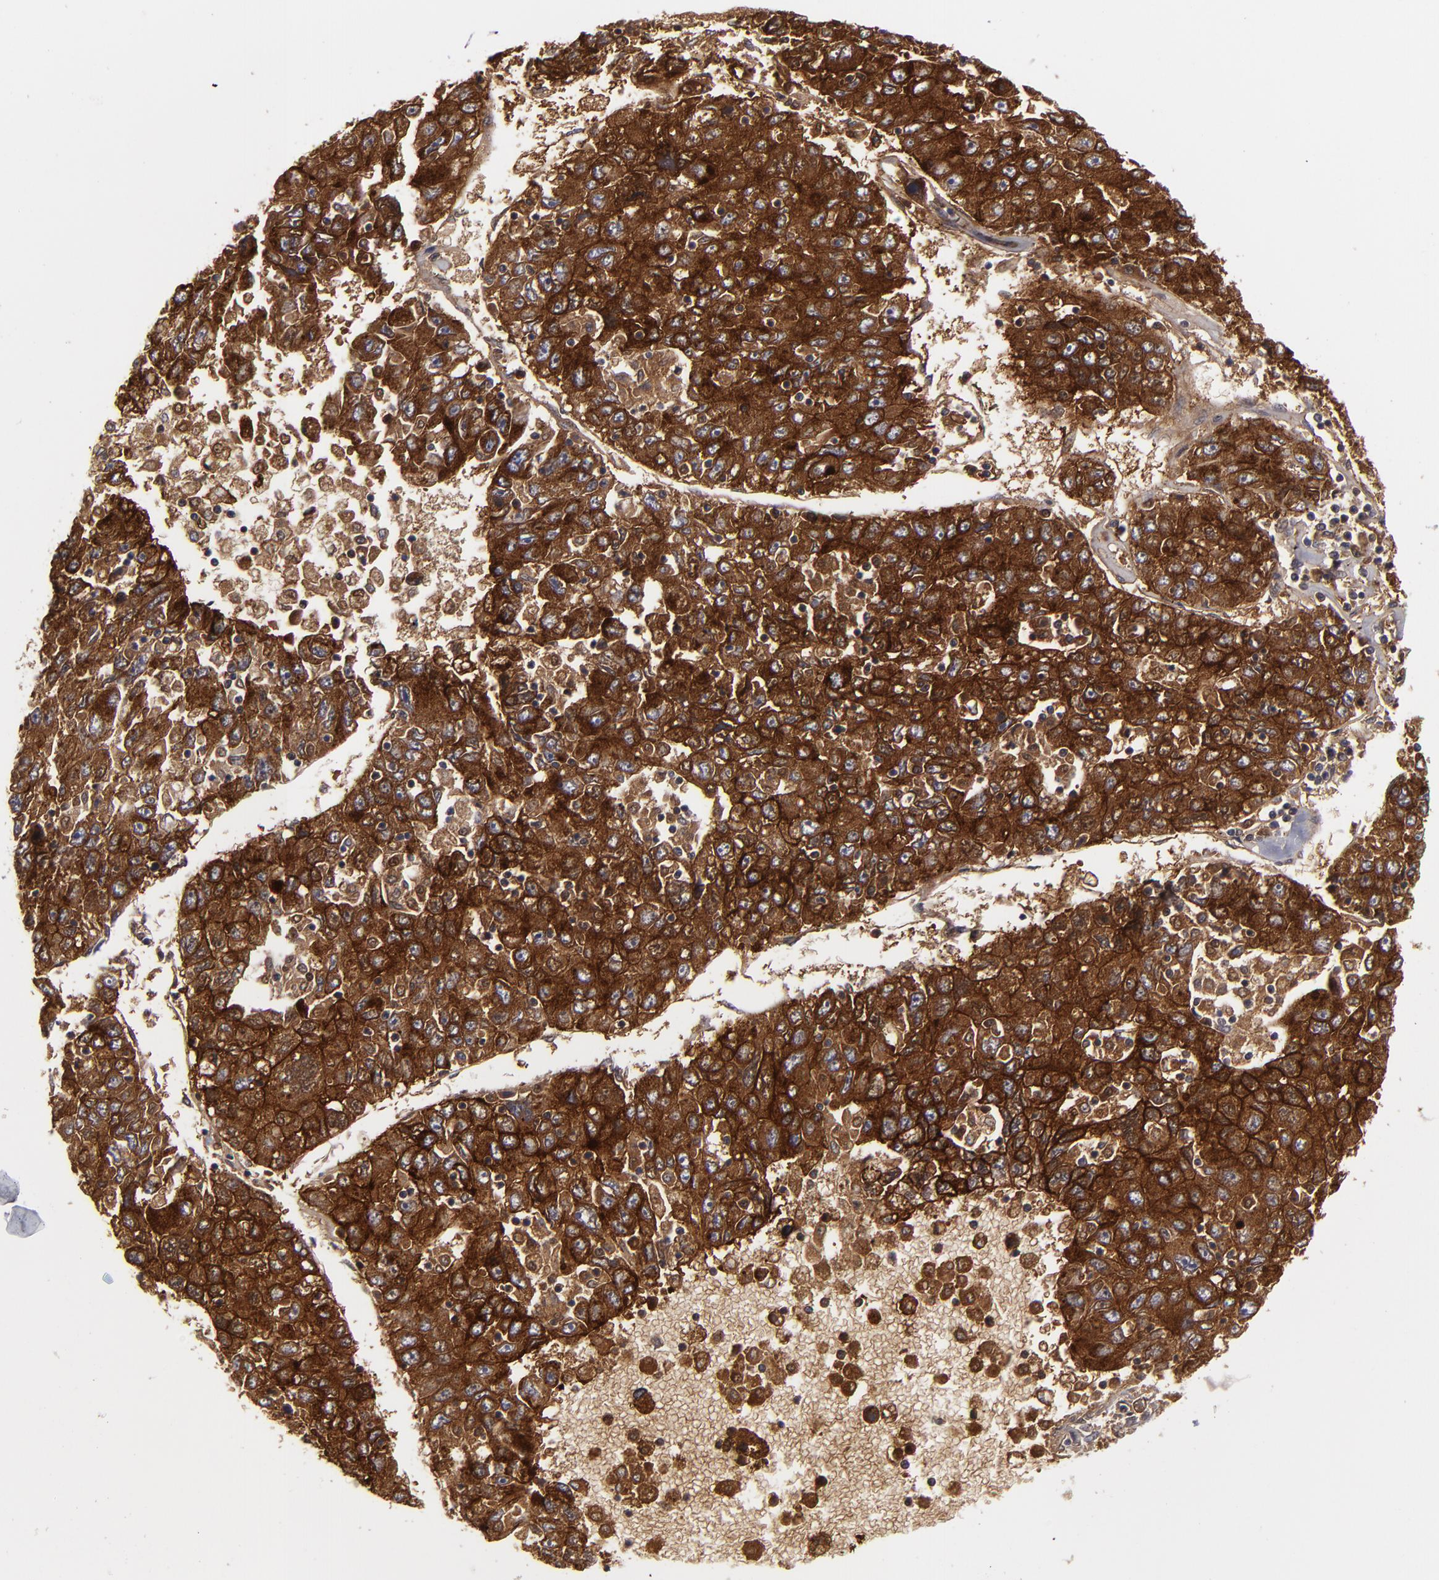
{"staining": {"intensity": "strong", "quantity": ">75%", "location": "cytoplasmic/membranous"}, "tissue": "liver cancer", "cell_type": "Tumor cells", "image_type": "cancer", "snomed": [{"axis": "morphology", "description": "Carcinoma, Hepatocellular, NOS"}, {"axis": "topography", "description": "Liver"}], "caption": "The immunohistochemical stain highlights strong cytoplasmic/membranous staining in tumor cells of liver cancer tissue.", "gene": "ALCAM", "patient": {"sex": "male", "age": 49}}